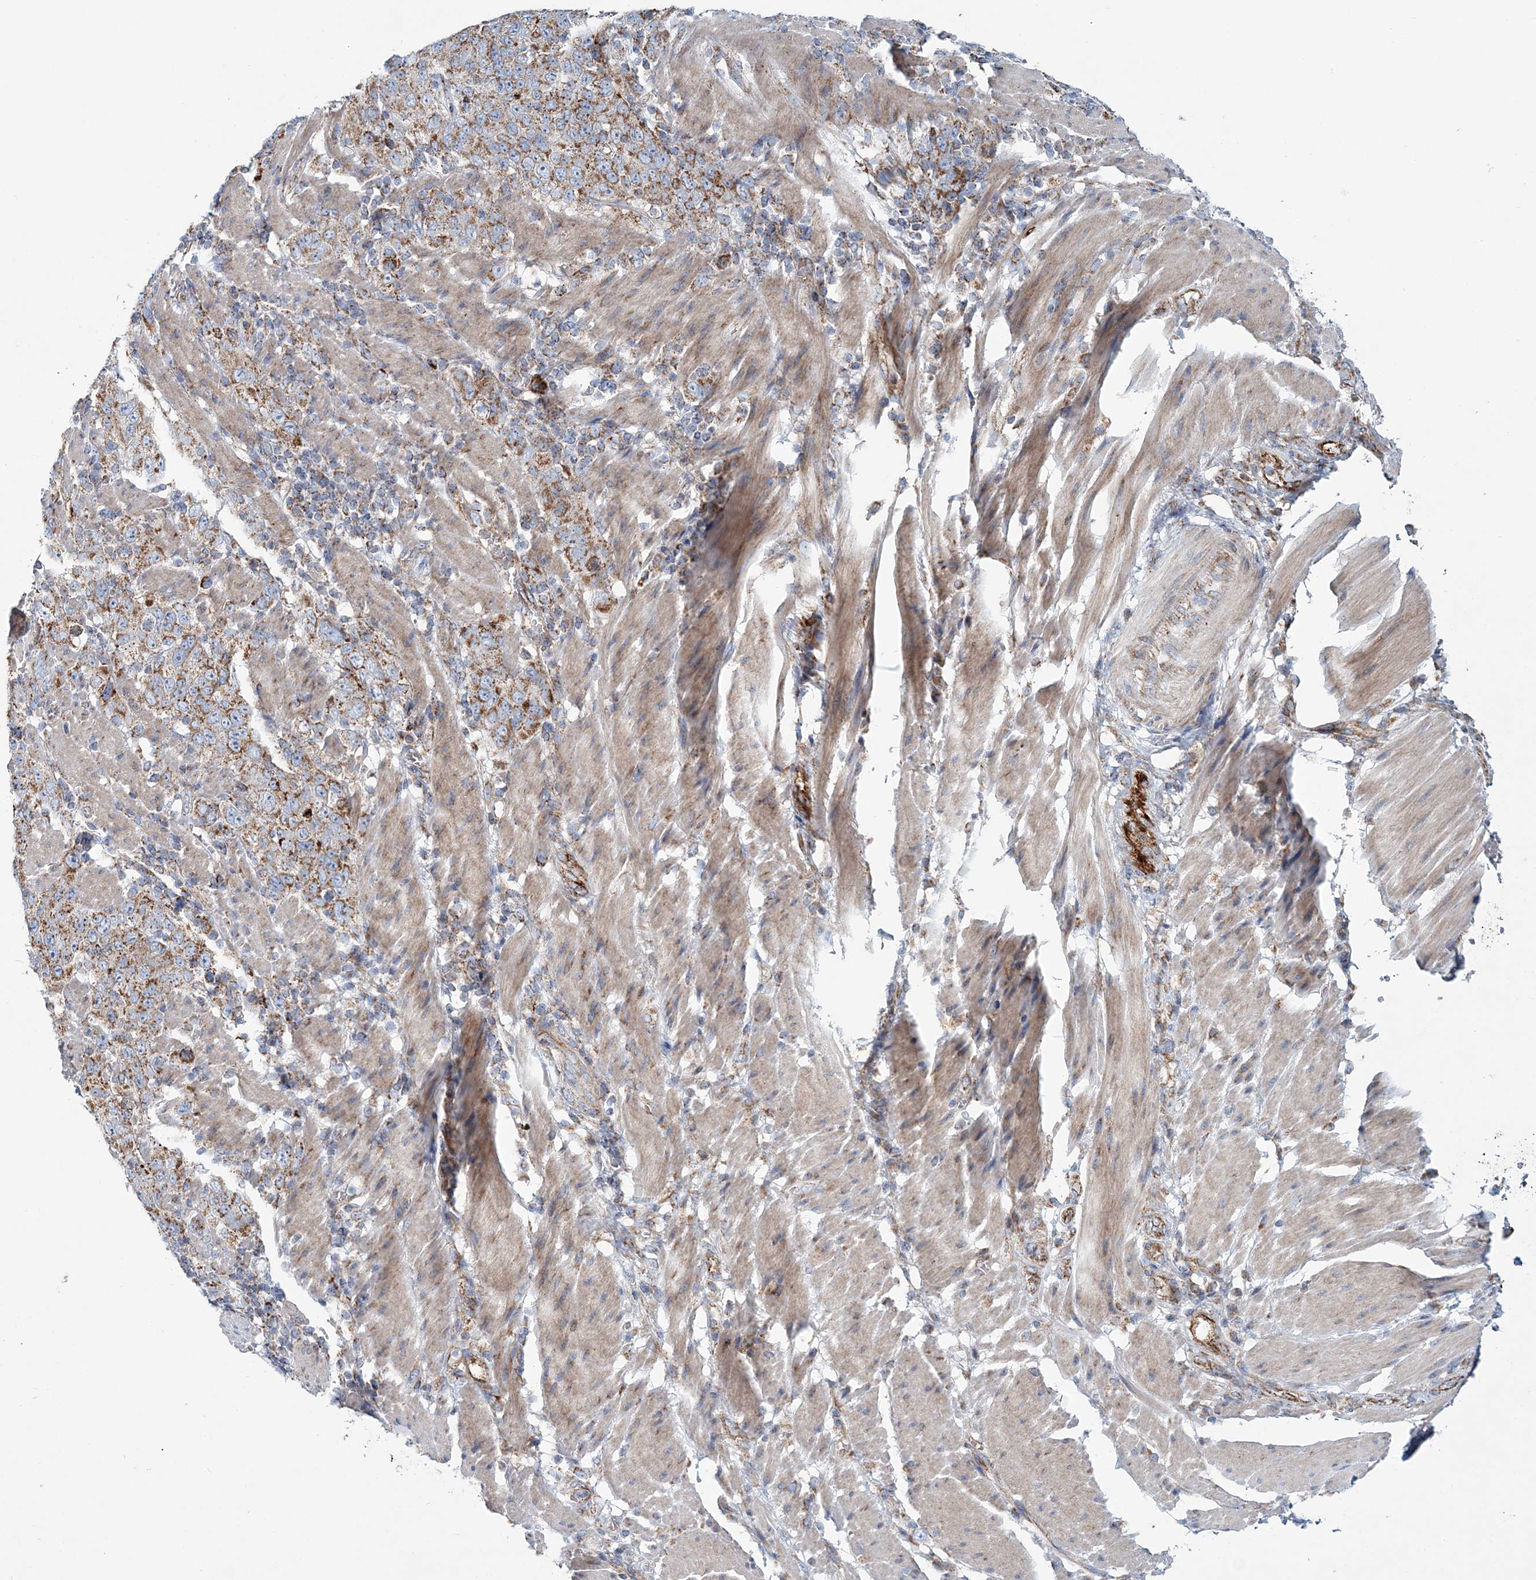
{"staining": {"intensity": "moderate", "quantity": ">75%", "location": "cytoplasmic/membranous"}, "tissue": "stomach cancer", "cell_type": "Tumor cells", "image_type": "cancer", "snomed": [{"axis": "morphology", "description": "Adenocarcinoma, NOS"}, {"axis": "topography", "description": "Stomach"}], "caption": "Immunohistochemistry (IHC) of human stomach cancer exhibits medium levels of moderate cytoplasmic/membranous positivity in approximately >75% of tumor cells.", "gene": "ARHGAP6", "patient": {"sex": "male", "age": 48}}